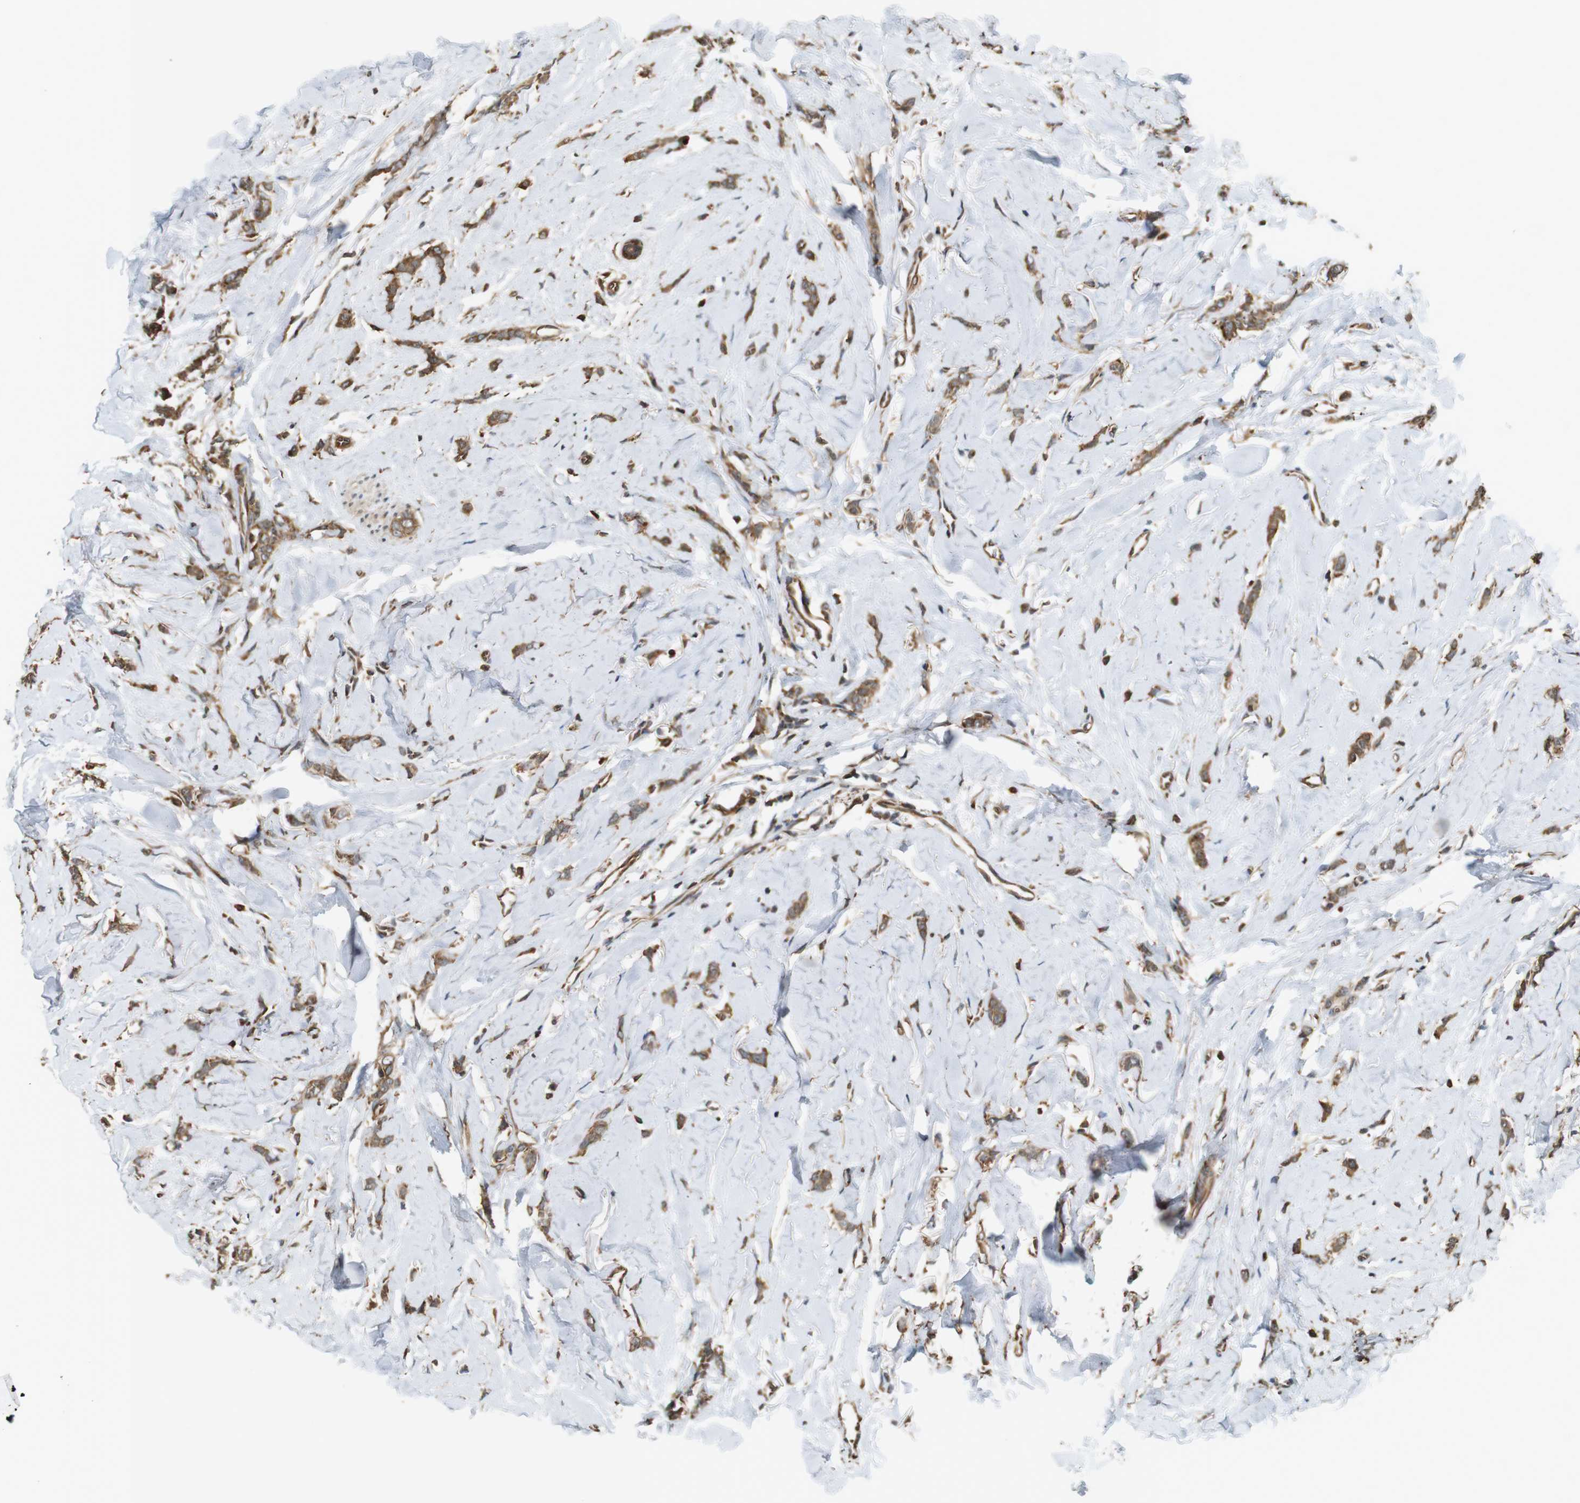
{"staining": {"intensity": "moderate", "quantity": ">75%", "location": "cytoplasmic/membranous"}, "tissue": "breast cancer", "cell_type": "Tumor cells", "image_type": "cancer", "snomed": [{"axis": "morphology", "description": "Lobular carcinoma"}, {"axis": "topography", "description": "Skin"}, {"axis": "topography", "description": "Breast"}], "caption": "Lobular carcinoma (breast) stained with DAB (3,3'-diaminobenzidine) immunohistochemistry reveals medium levels of moderate cytoplasmic/membranous positivity in approximately >75% of tumor cells.", "gene": "PA2G4", "patient": {"sex": "female", "age": 46}}